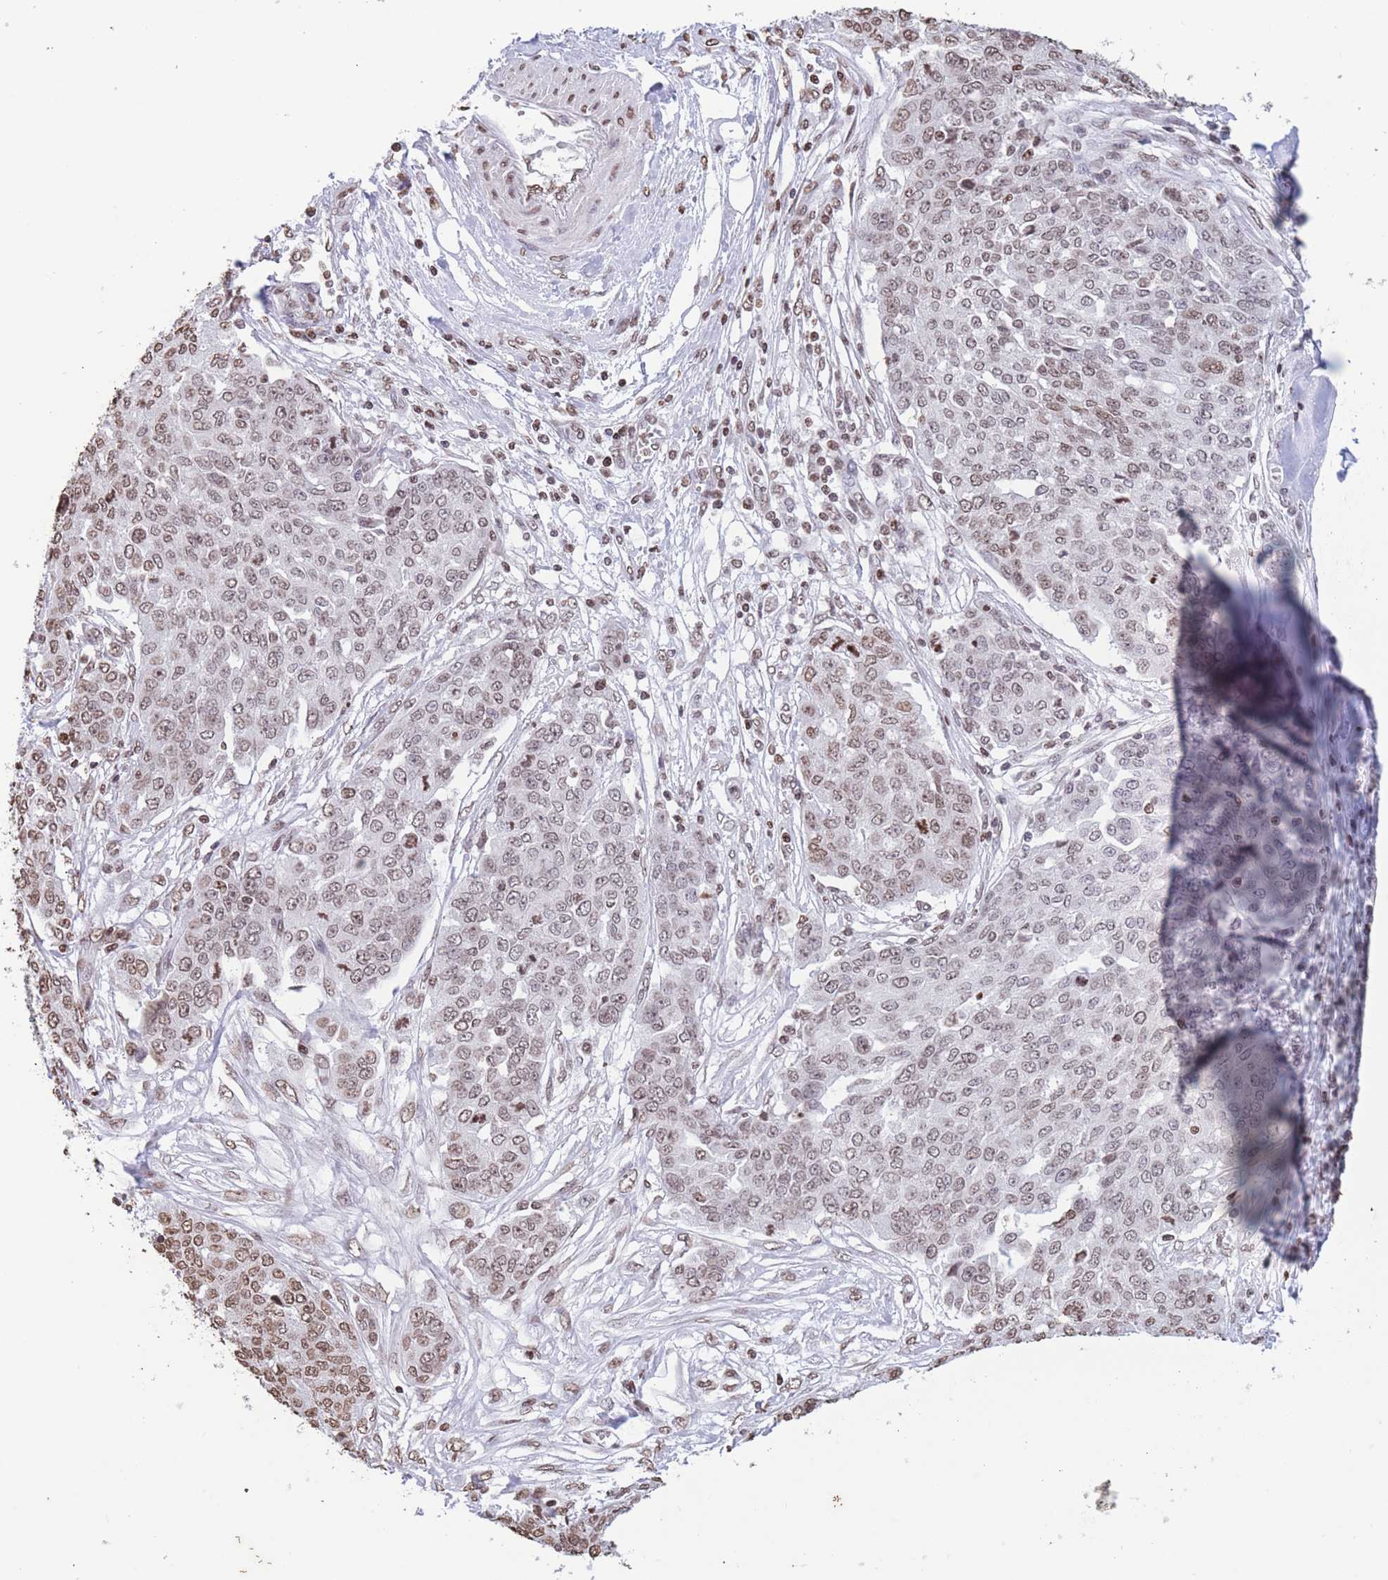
{"staining": {"intensity": "moderate", "quantity": ">75%", "location": "nuclear"}, "tissue": "ovarian cancer", "cell_type": "Tumor cells", "image_type": "cancer", "snomed": [{"axis": "morphology", "description": "Cystadenocarcinoma, serous, NOS"}, {"axis": "topography", "description": "Soft tissue"}, {"axis": "topography", "description": "Ovary"}], "caption": "Protein analysis of ovarian cancer tissue reveals moderate nuclear expression in about >75% of tumor cells.", "gene": "H2BC11", "patient": {"sex": "female", "age": 57}}